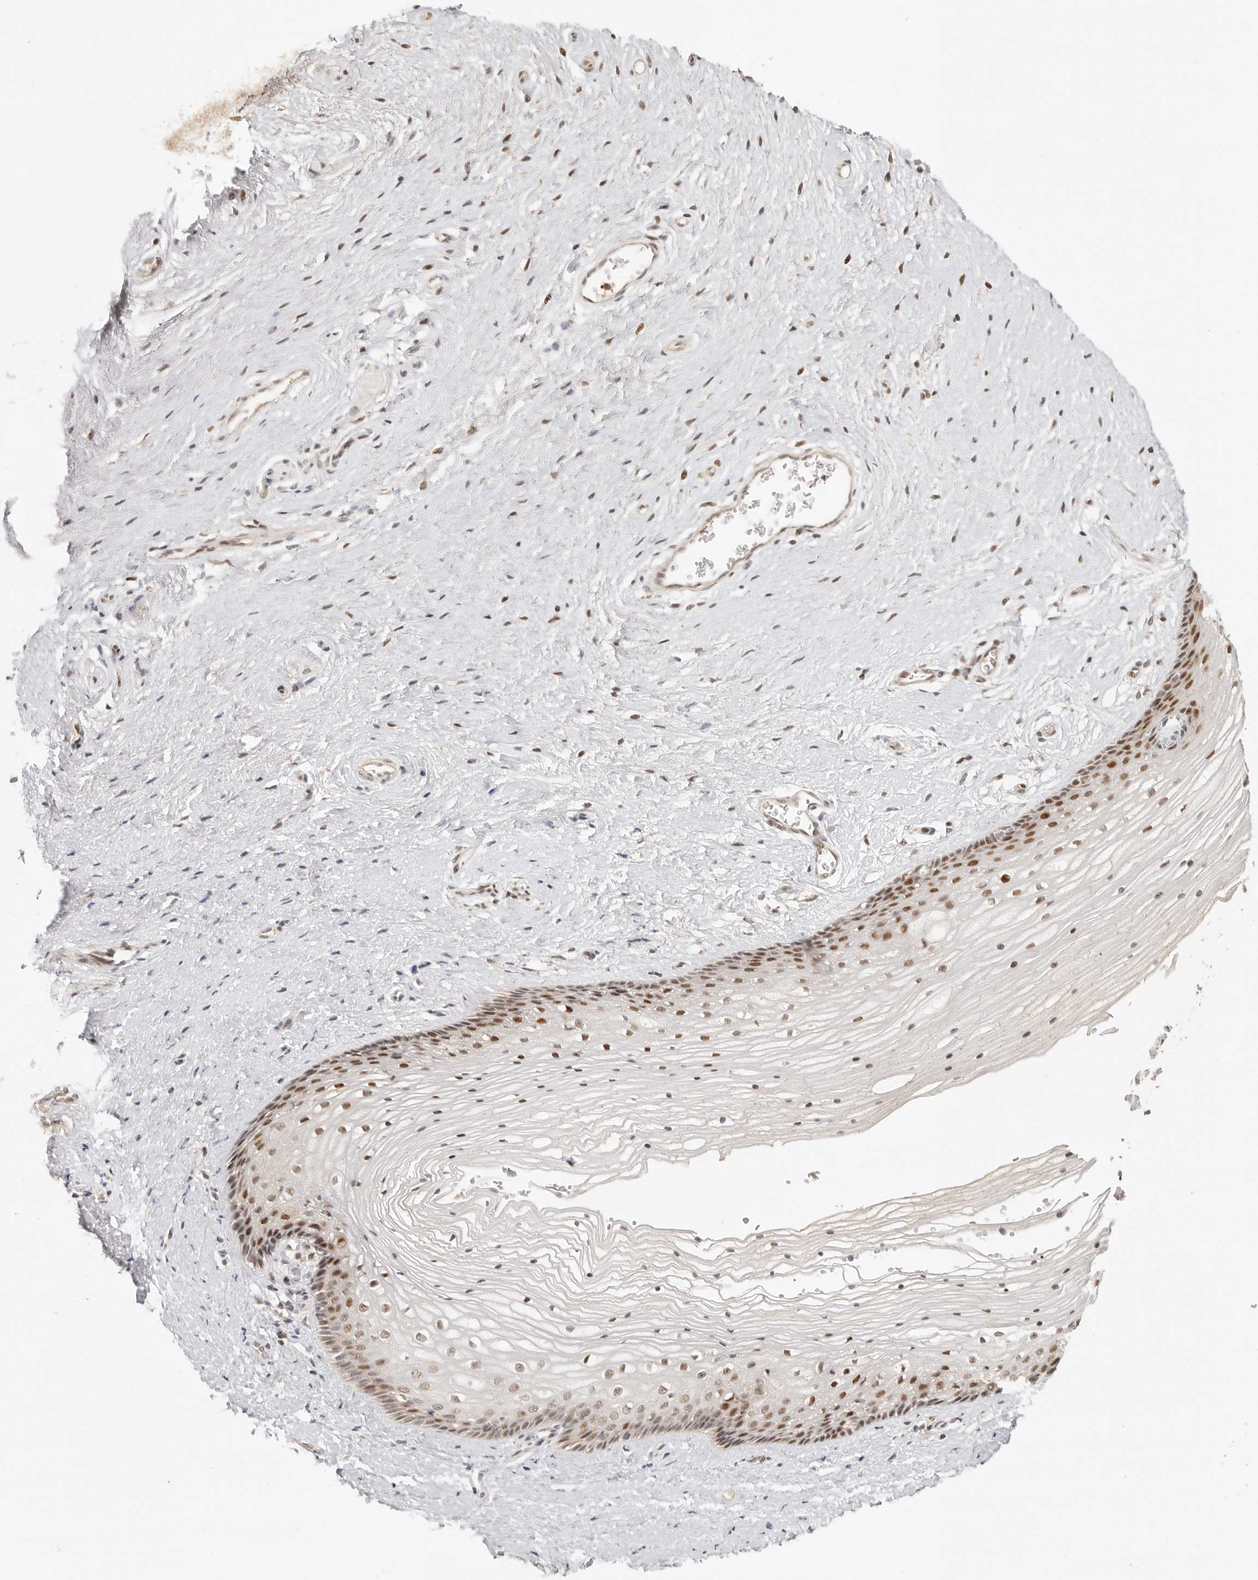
{"staining": {"intensity": "moderate", "quantity": ">75%", "location": "nuclear"}, "tissue": "vagina", "cell_type": "Squamous epithelial cells", "image_type": "normal", "snomed": [{"axis": "morphology", "description": "Normal tissue, NOS"}, {"axis": "topography", "description": "Vagina"}], "caption": "The photomicrograph exhibits staining of benign vagina, revealing moderate nuclear protein expression (brown color) within squamous epithelial cells.", "gene": "GPBP1L1", "patient": {"sex": "female", "age": 46}}